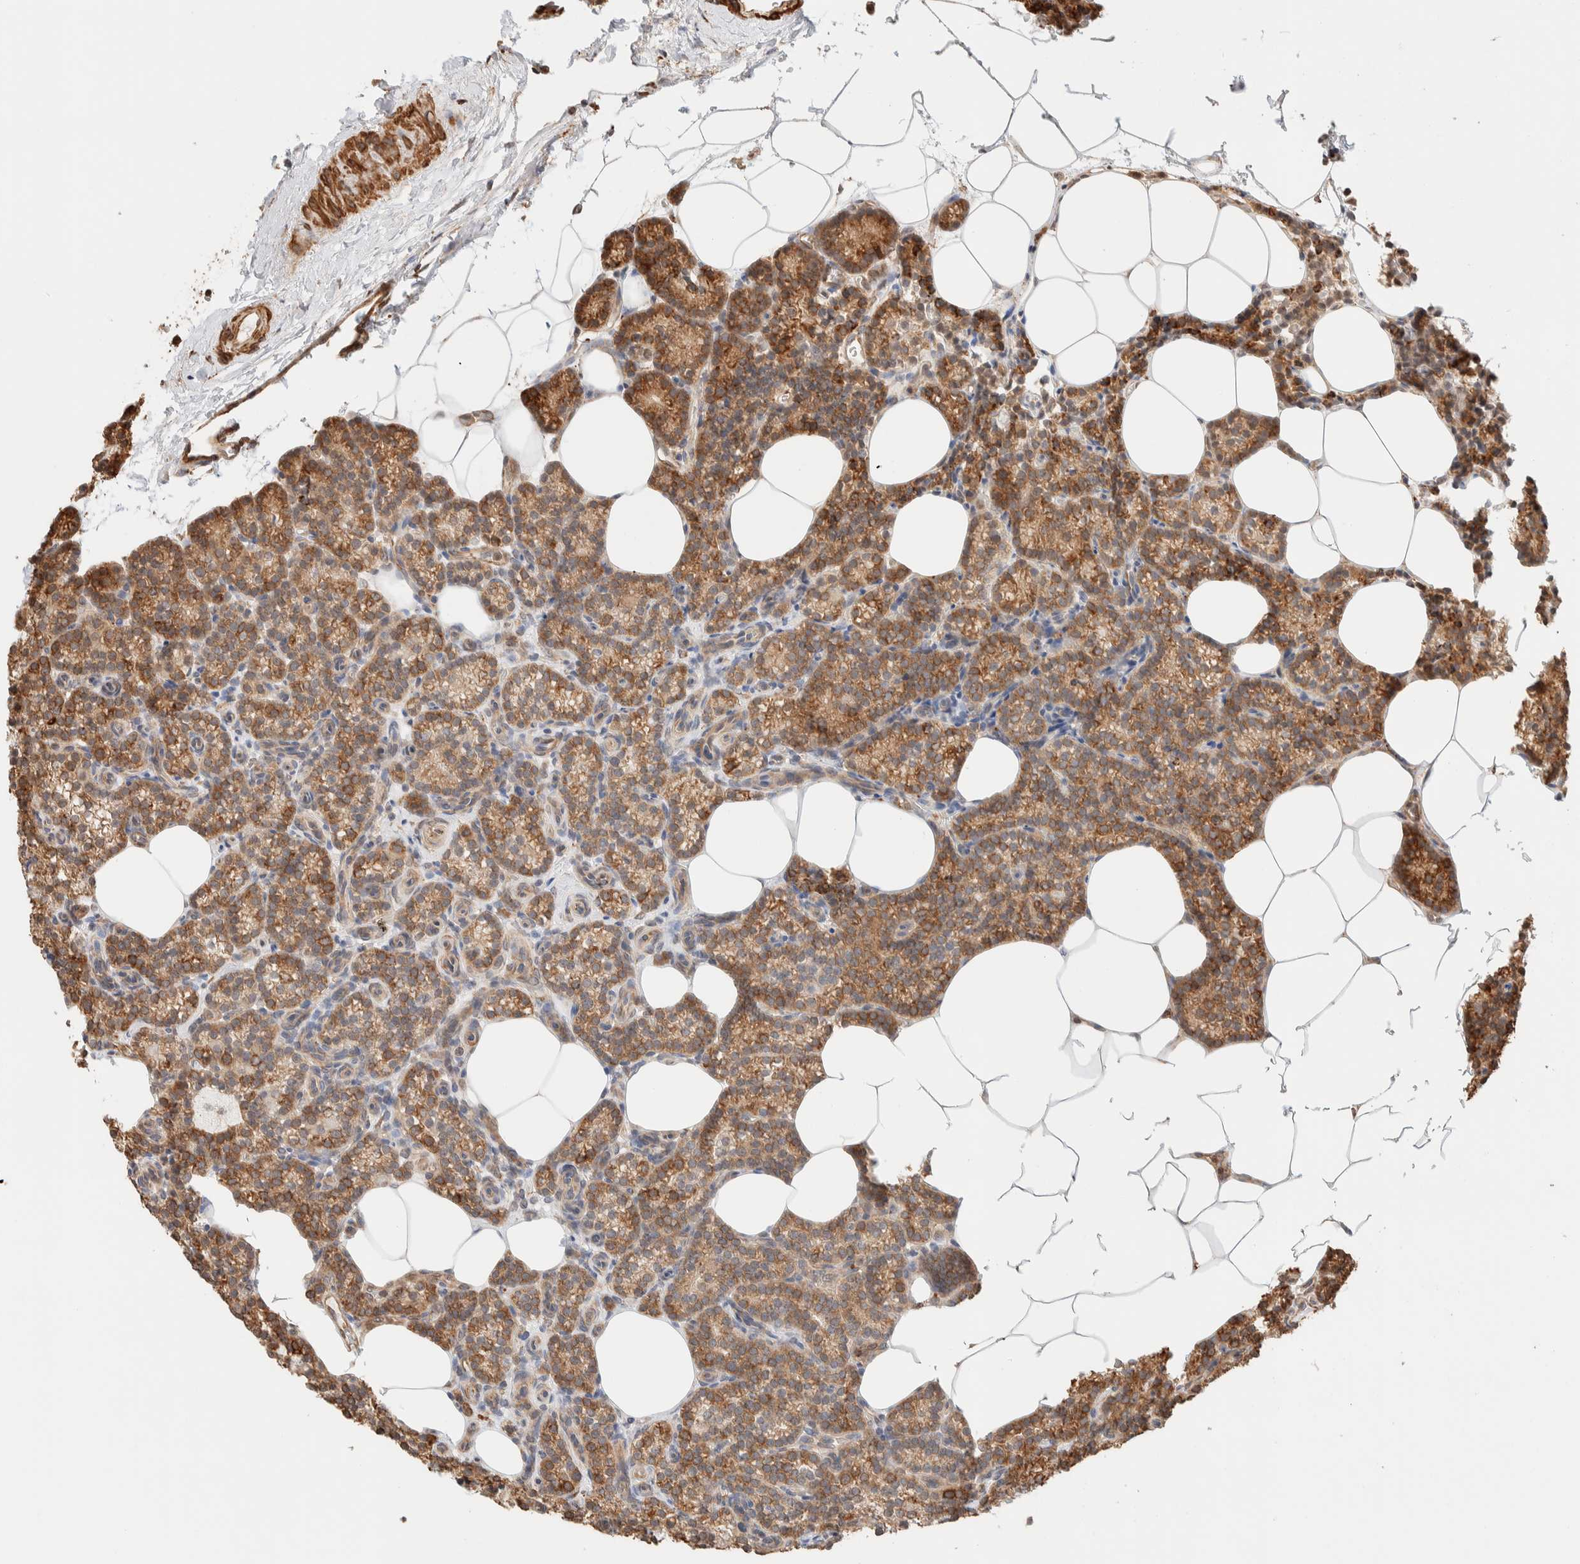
{"staining": {"intensity": "moderate", "quantity": "25%-75%", "location": "cytoplasmic/membranous"}, "tissue": "parathyroid gland", "cell_type": "Glandular cells", "image_type": "normal", "snomed": [{"axis": "morphology", "description": "Normal tissue, NOS"}, {"axis": "topography", "description": "Parathyroid gland"}], "caption": "Parathyroid gland stained with DAB (3,3'-diaminobenzidine) immunohistochemistry (IHC) displays medium levels of moderate cytoplasmic/membranous staining in about 25%-75% of glandular cells. (brown staining indicates protein expression, while blue staining denotes nuclei).", "gene": "INTS1", "patient": {"sex": "male", "age": 58}}